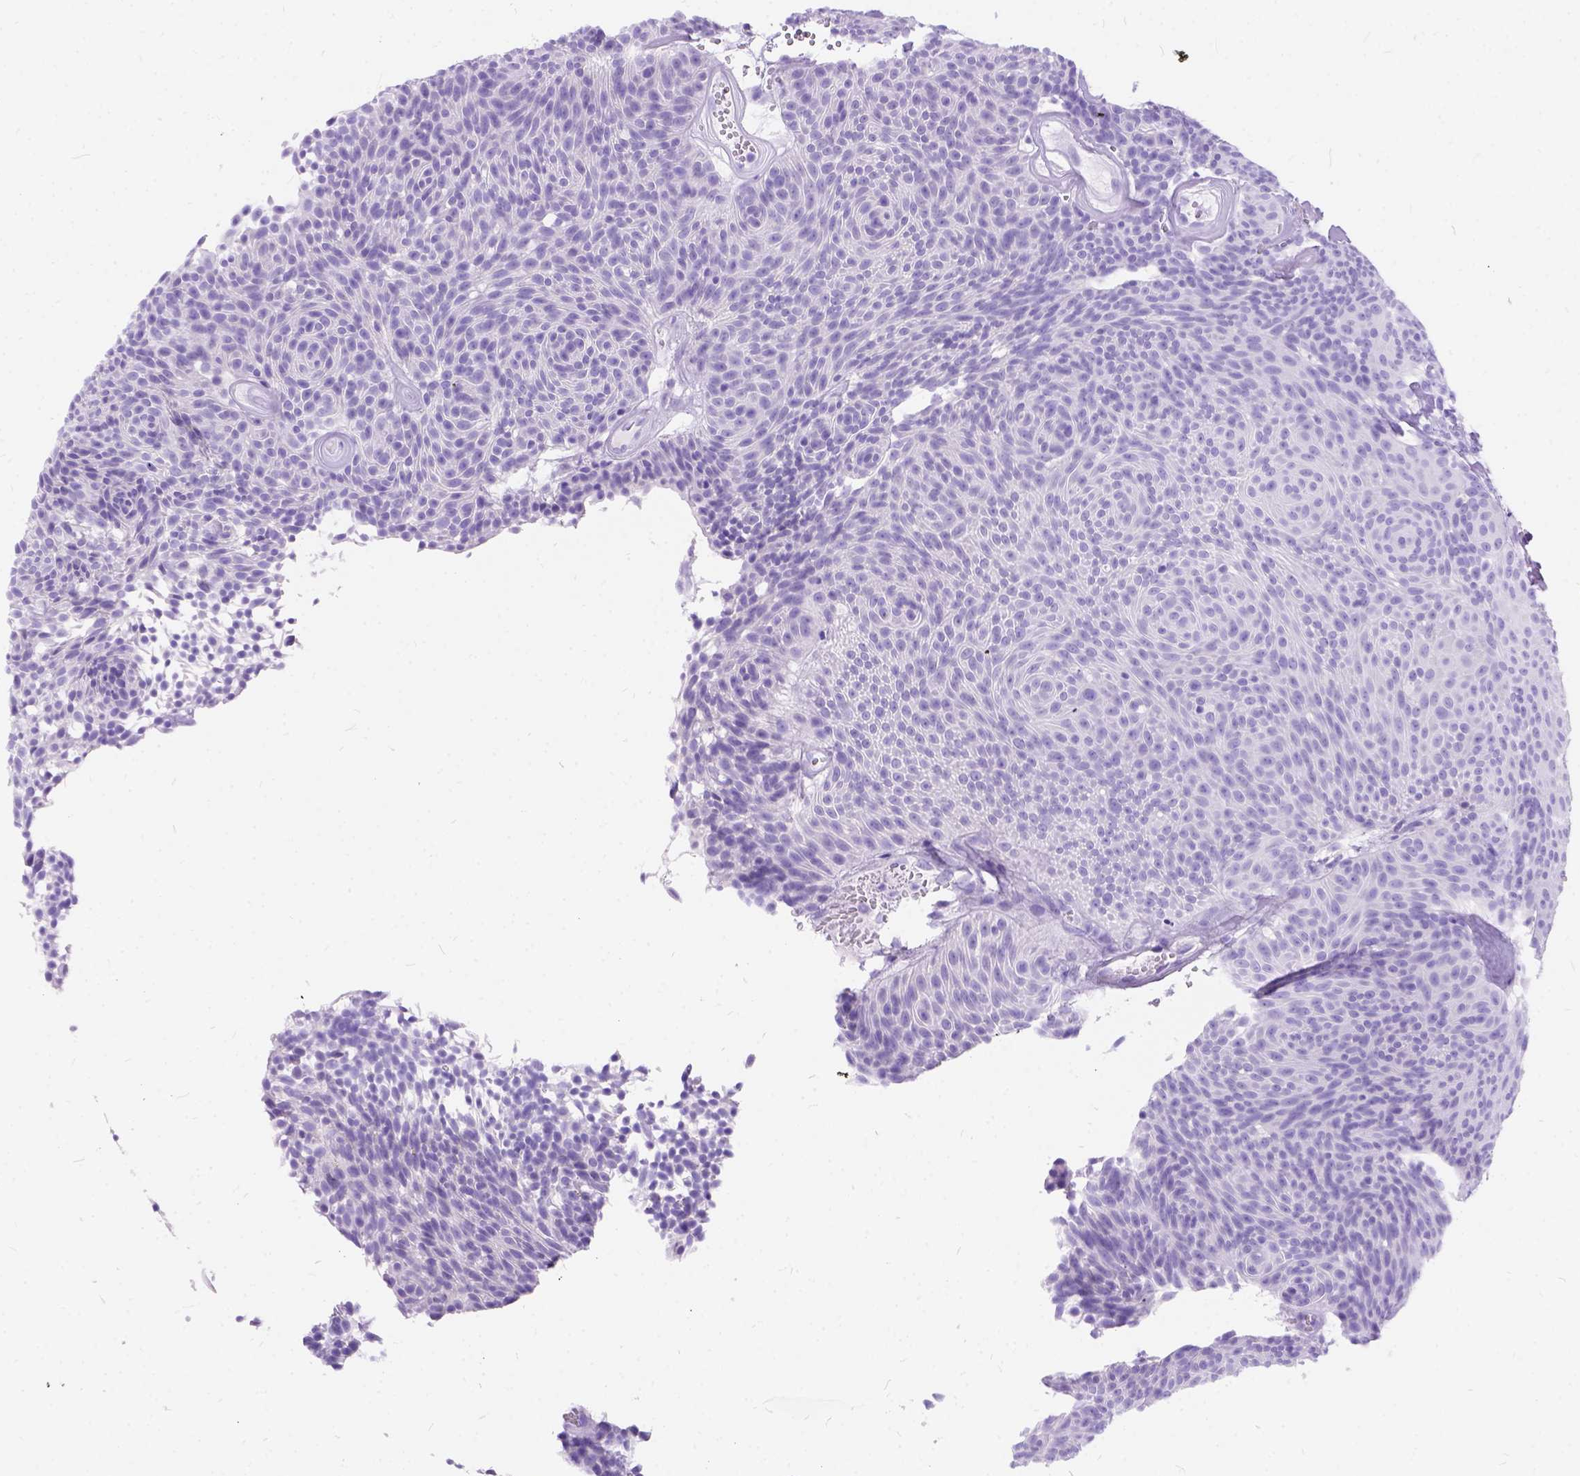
{"staining": {"intensity": "negative", "quantity": "none", "location": "none"}, "tissue": "urothelial cancer", "cell_type": "Tumor cells", "image_type": "cancer", "snomed": [{"axis": "morphology", "description": "Urothelial carcinoma, Low grade"}, {"axis": "topography", "description": "Urinary bladder"}], "caption": "Tumor cells are negative for brown protein staining in urothelial cancer. (DAB IHC visualized using brightfield microscopy, high magnification).", "gene": "C1QTNF3", "patient": {"sex": "male", "age": 77}}